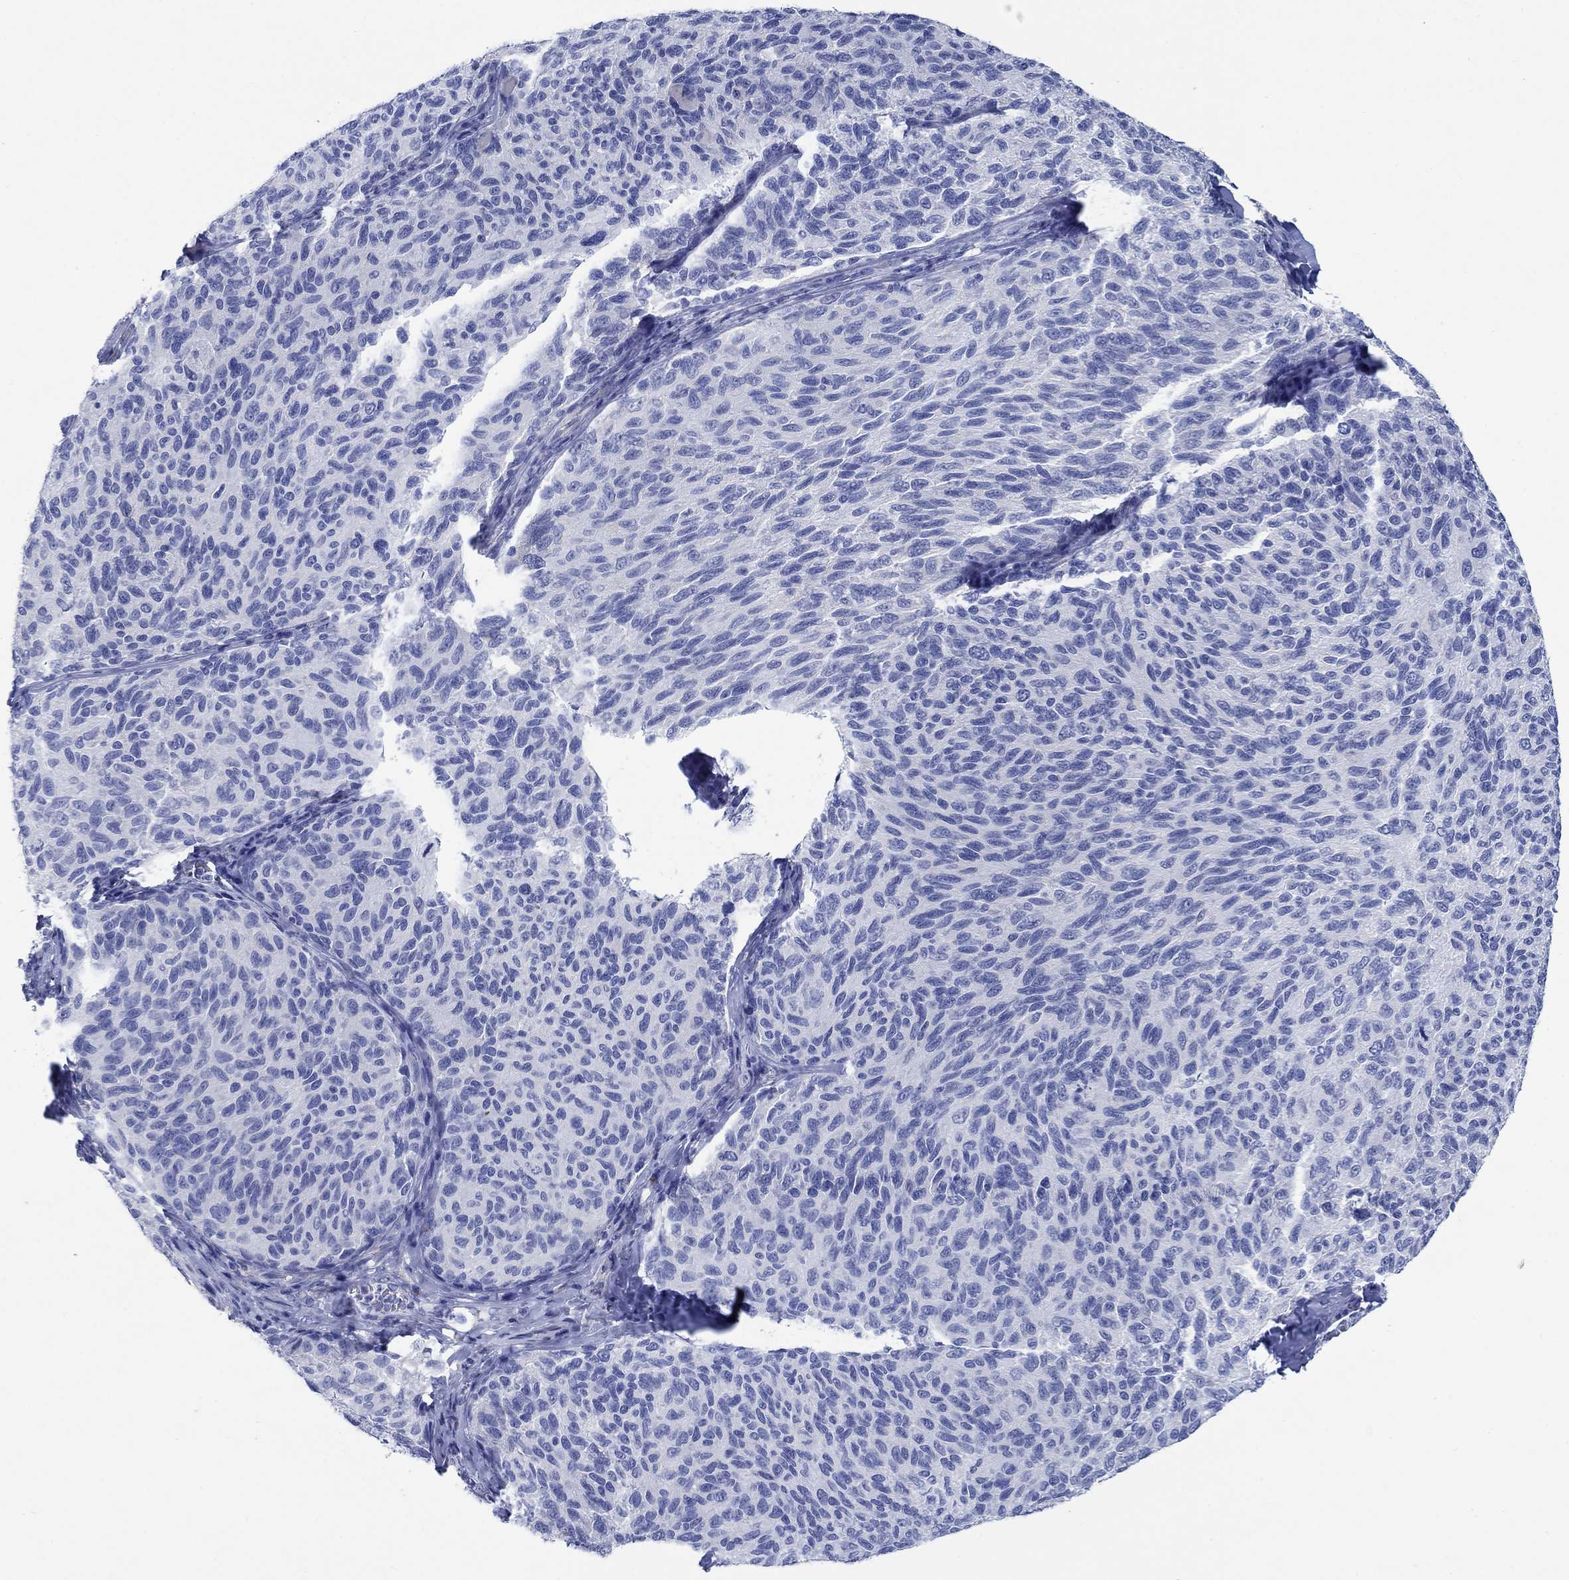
{"staining": {"intensity": "negative", "quantity": "none", "location": "none"}, "tissue": "melanoma", "cell_type": "Tumor cells", "image_type": "cancer", "snomed": [{"axis": "morphology", "description": "Malignant melanoma, NOS"}, {"axis": "topography", "description": "Skin"}], "caption": "Immunohistochemical staining of melanoma shows no significant expression in tumor cells.", "gene": "TRIM16", "patient": {"sex": "female", "age": 73}}